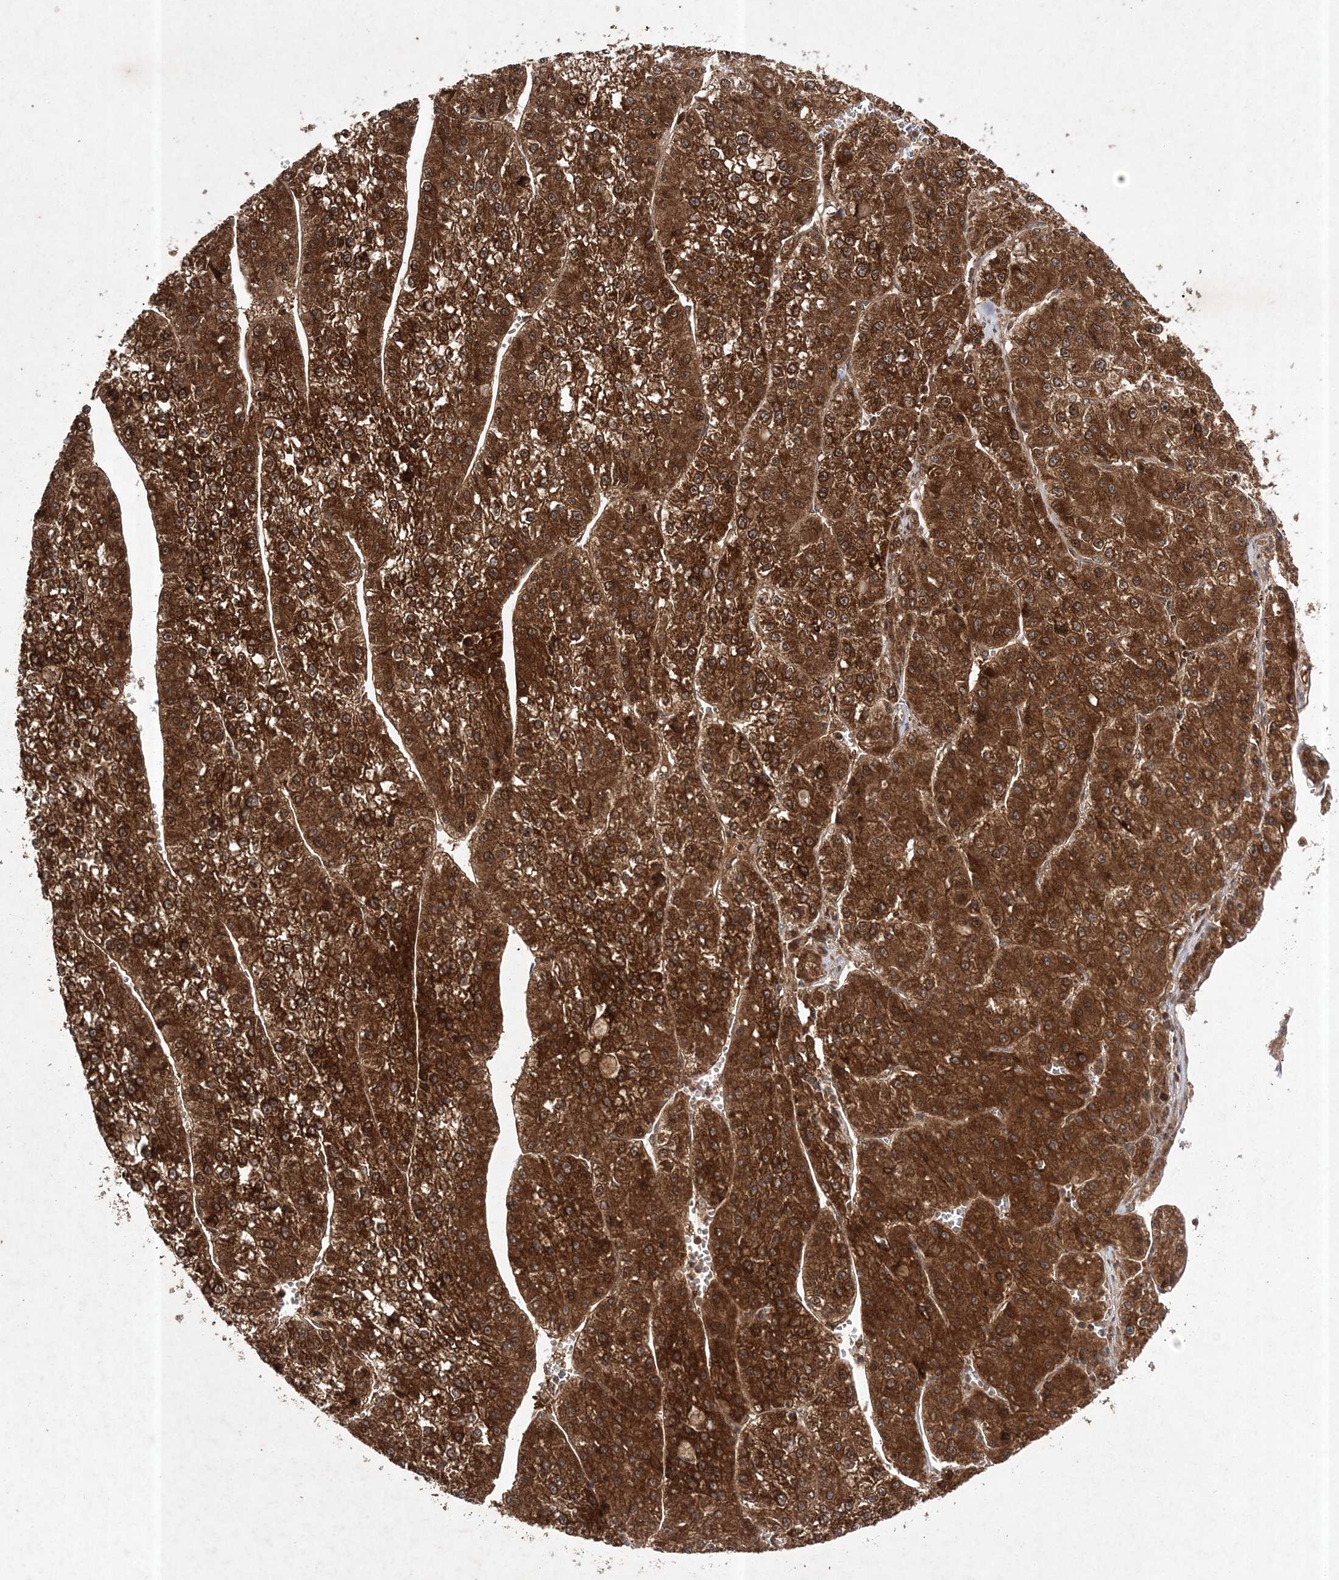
{"staining": {"intensity": "strong", "quantity": ">75%", "location": "cytoplasmic/membranous"}, "tissue": "liver cancer", "cell_type": "Tumor cells", "image_type": "cancer", "snomed": [{"axis": "morphology", "description": "Carcinoma, Hepatocellular, NOS"}, {"axis": "topography", "description": "Liver"}], "caption": "This is a photomicrograph of immunohistochemistry staining of liver hepatocellular carcinoma, which shows strong staining in the cytoplasmic/membranous of tumor cells.", "gene": "NIF3L1", "patient": {"sex": "female", "age": 73}}